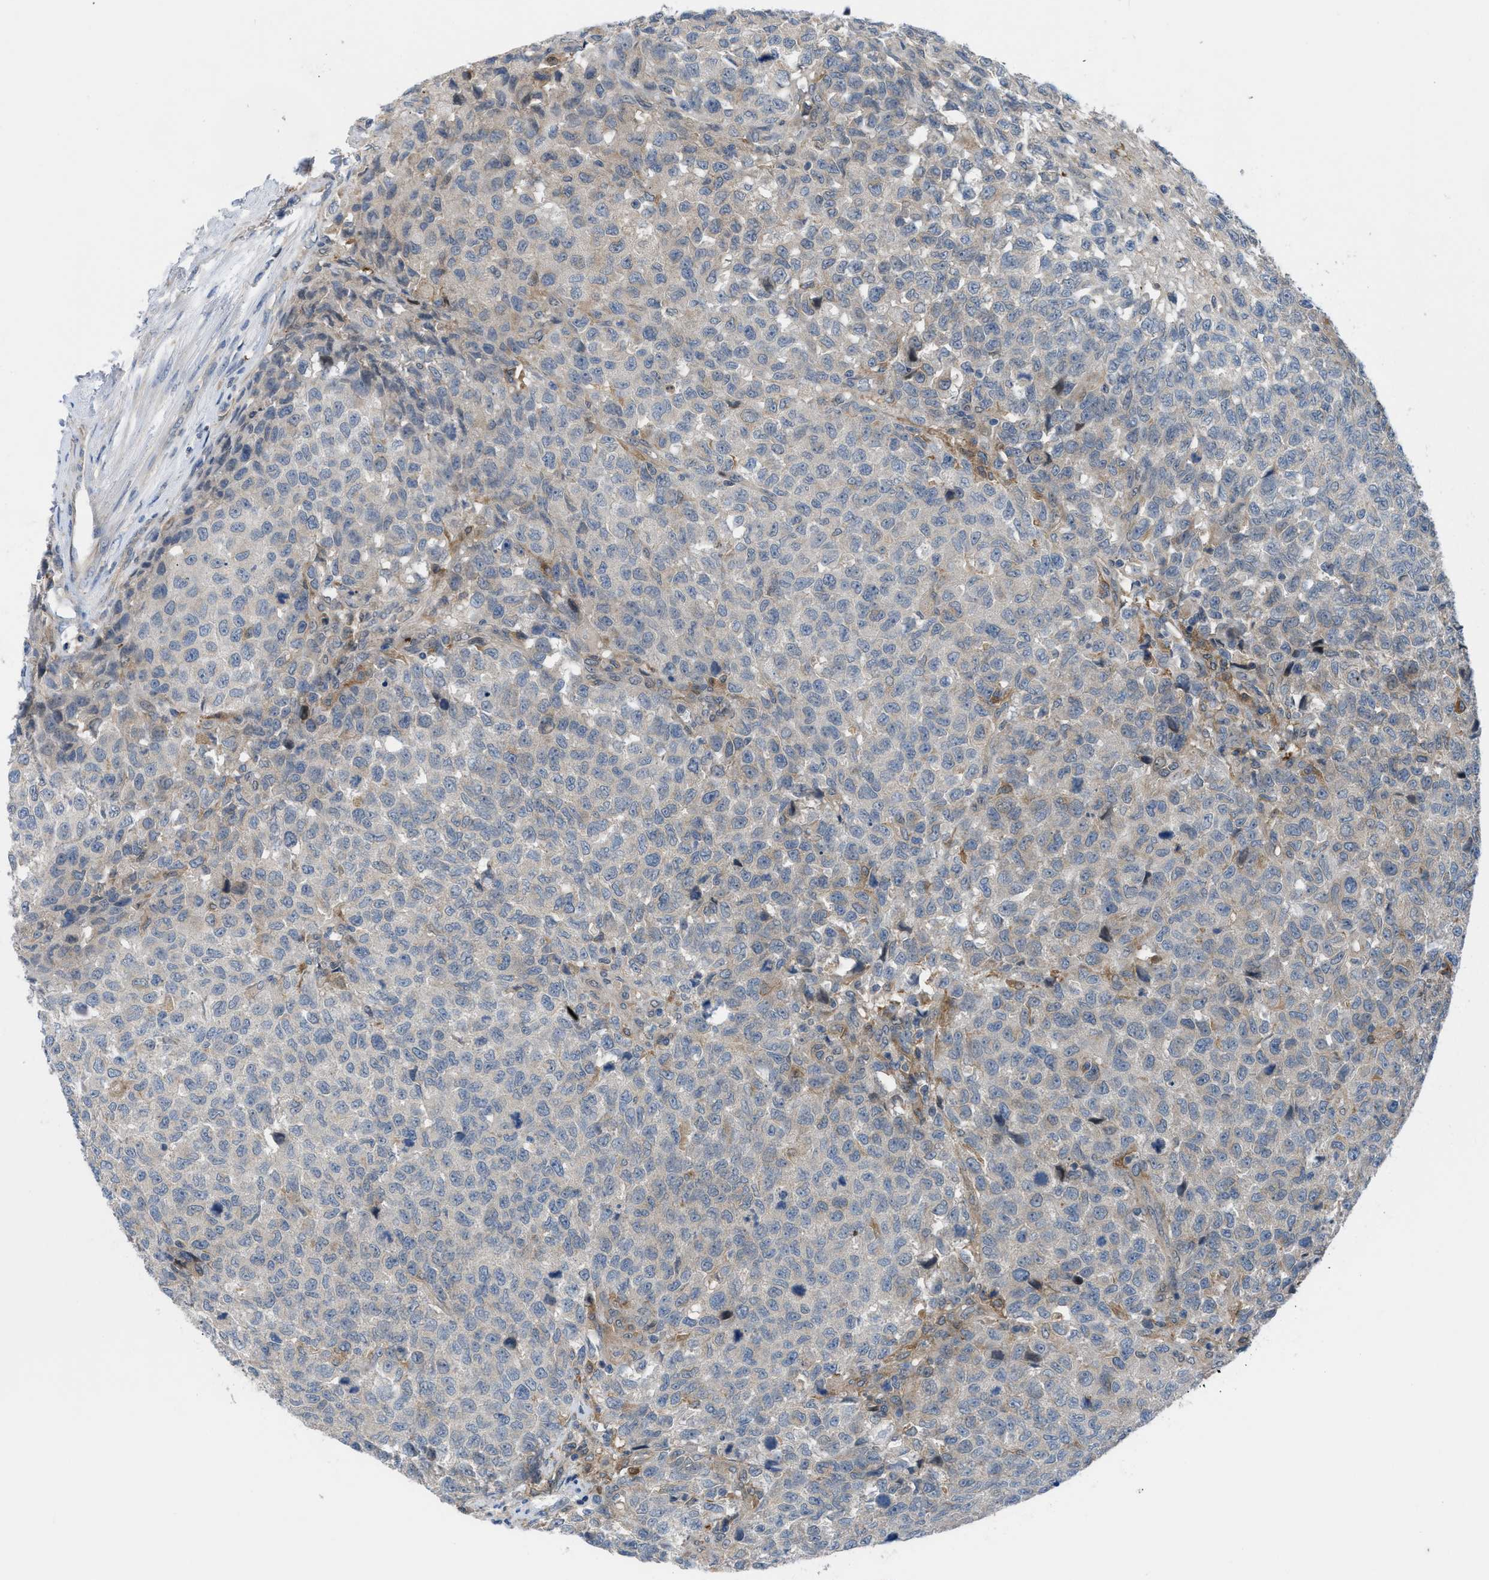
{"staining": {"intensity": "negative", "quantity": "none", "location": "none"}, "tissue": "testis cancer", "cell_type": "Tumor cells", "image_type": "cancer", "snomed": [{"axis": "morphology", "description": "Seminoma, NOS"}, {"axis": "topography", "description": "Testis"}], "caption": "This is an immunohistochemistry image of human testis seminoma. There is no staining in tumor cells.", "gene": "BAZ2B", "patient": {"sex": "male", "age": 59}}